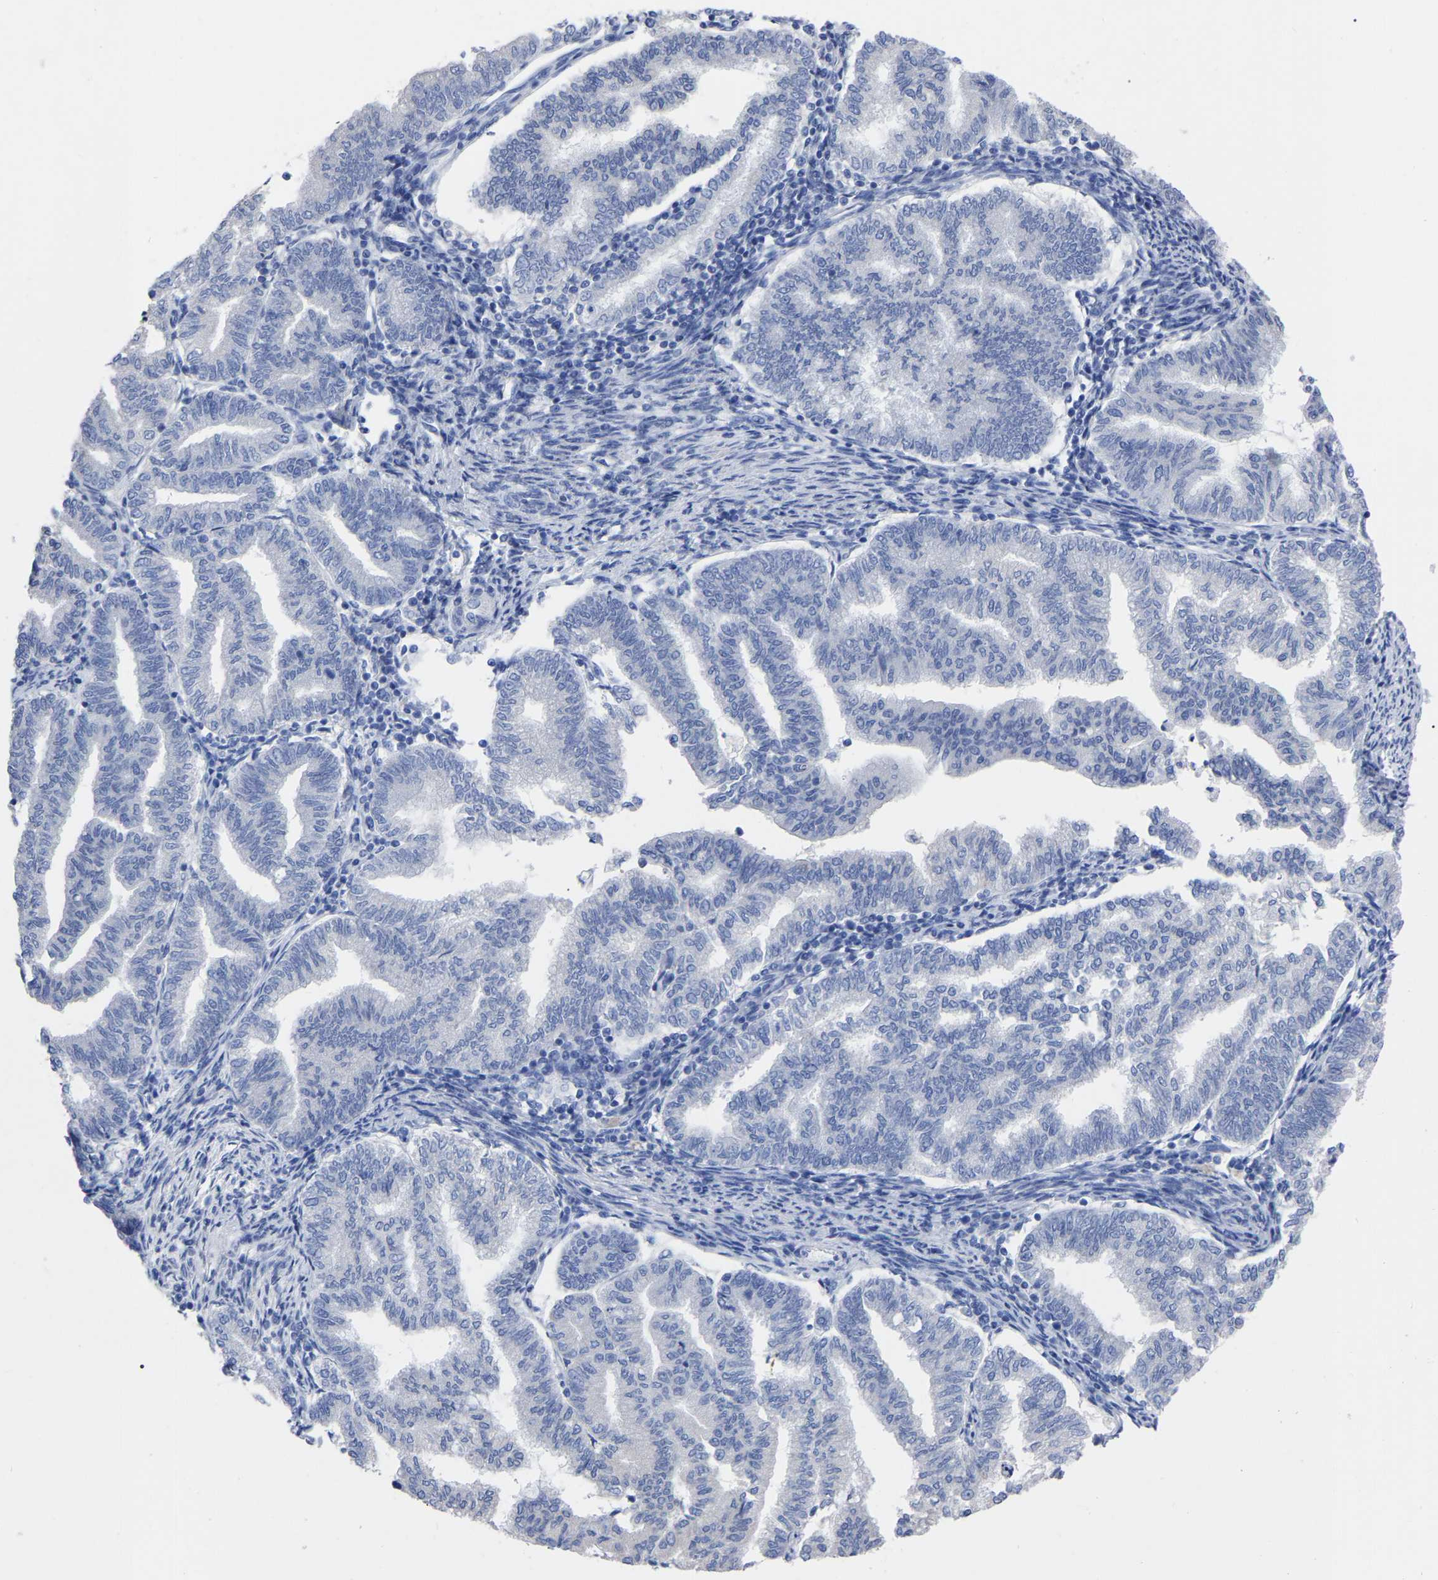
{"staining": {"intensity": "negative", "quantity": "none", "location": "none"}, "tissue": "endometrial cancer", "cell_type": "Tumor cells", "image_type": "cancer", "snomed": [{"axis": "morphology", "description": "Polyp, NOS"}, {"axis": "morphology", "description": "Adenocarcinoma, NOS"}, {"axis": "morphology", "description": "Adenoma, NOS"}, {"axis": "topography", "description": "Endometrium"}], "caption": "Immunohistochemical staining of human polyp (endometrial) exhibits no significant staining in tumor cells.", "gene": "ANXA13", "patient": {"sex": "female", "age": 79}}